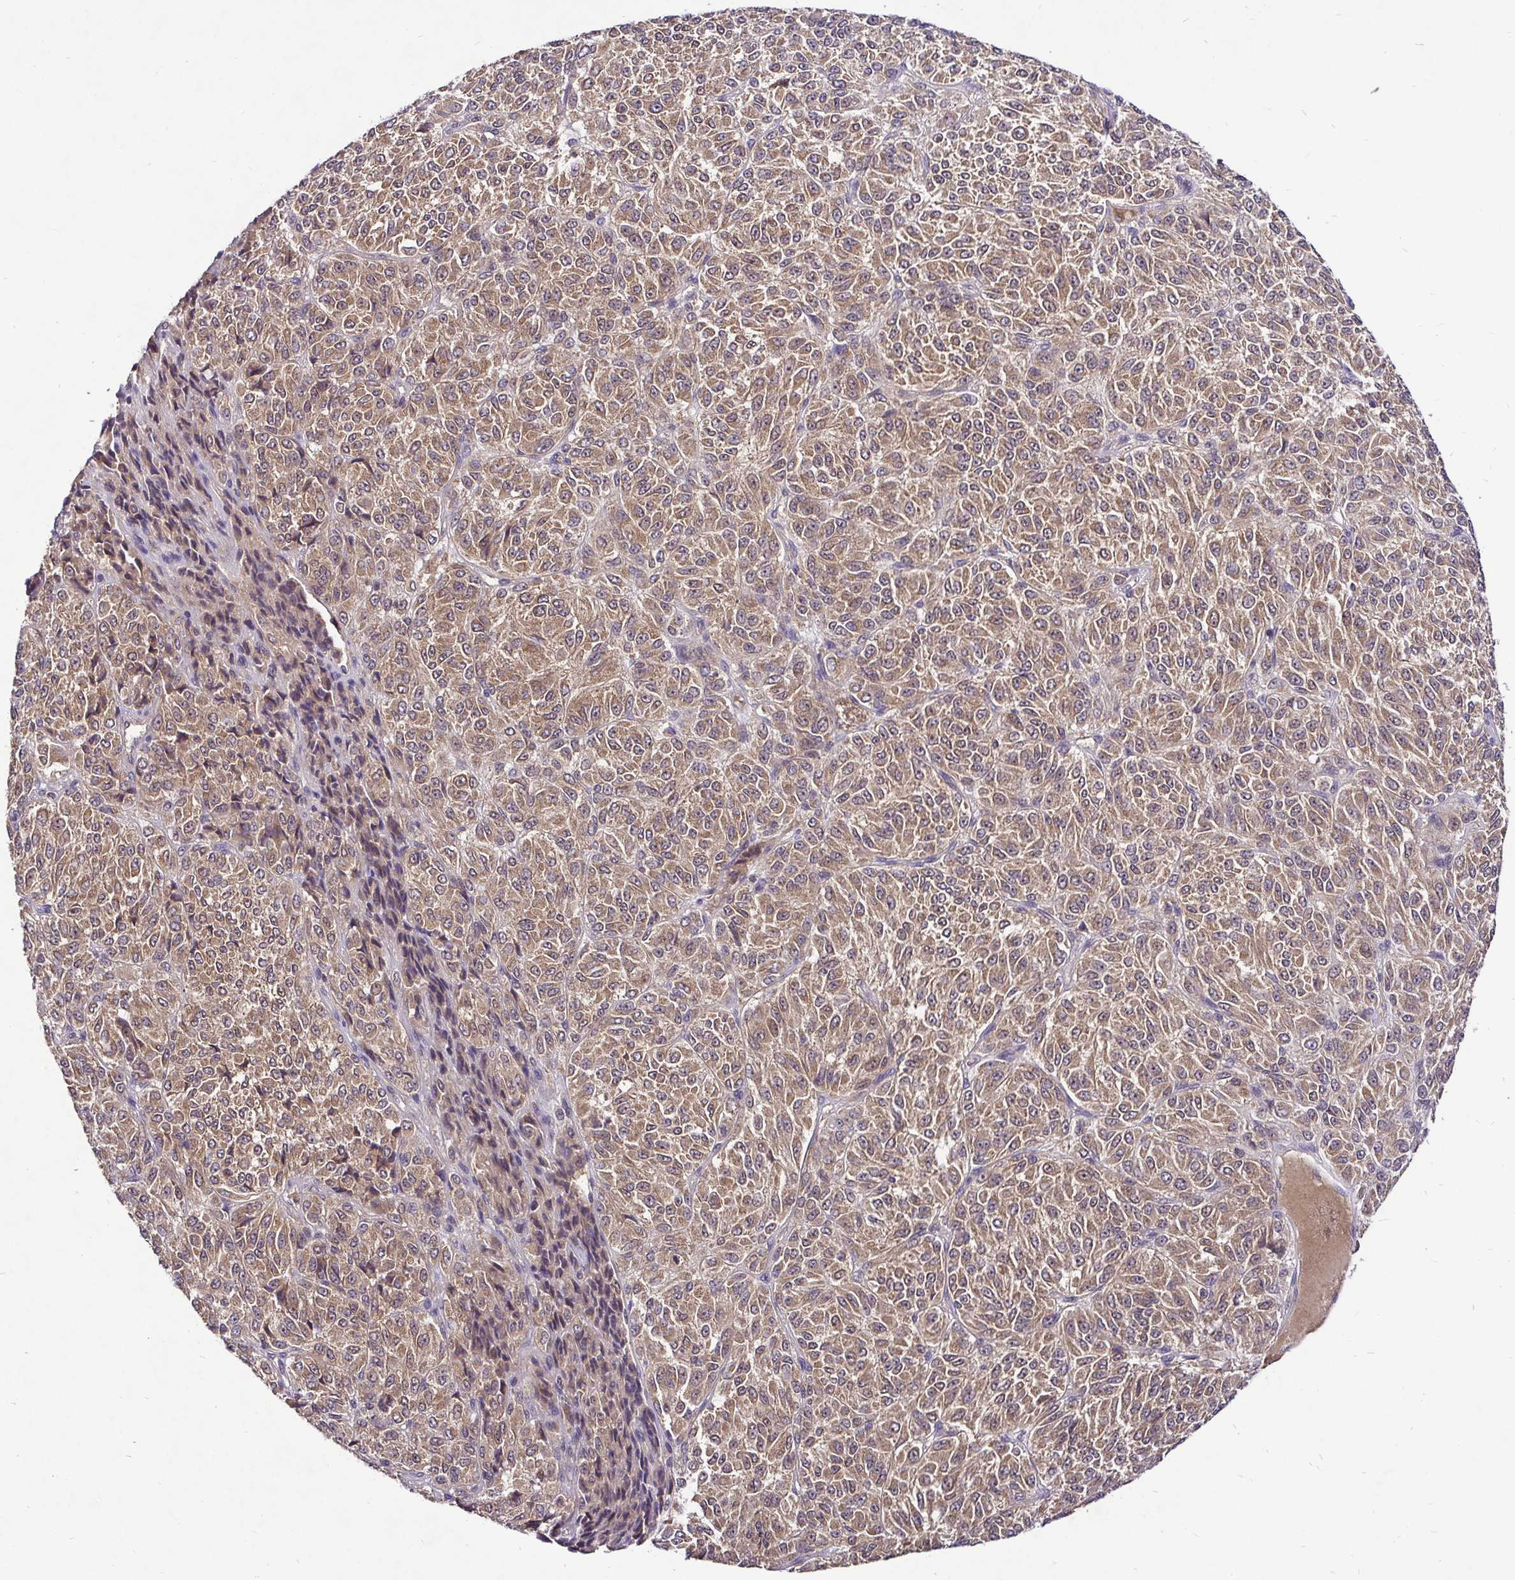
{"staining": {"intensity": "moderate", "quantity": ">75%", "location": "cytoplasmic/membranous"}, "tissue": "melanoma", "cell_type": "Tumor cells", "image_type": "cancer", "snomed": [{"axis": "morphology", "description": "Malignant melanoma, Metastatic site"}, {"axis": "topography", "description": "Brain"}], "caption": "Malignant melanoma (metastatic site) stained with immunohistochemistry demonstrates moderate cytoplasmic/membranous staining in about >75% of tumor cells.", "gene": "UBE2M", "patient": {"sex": "female", "age": 56}}